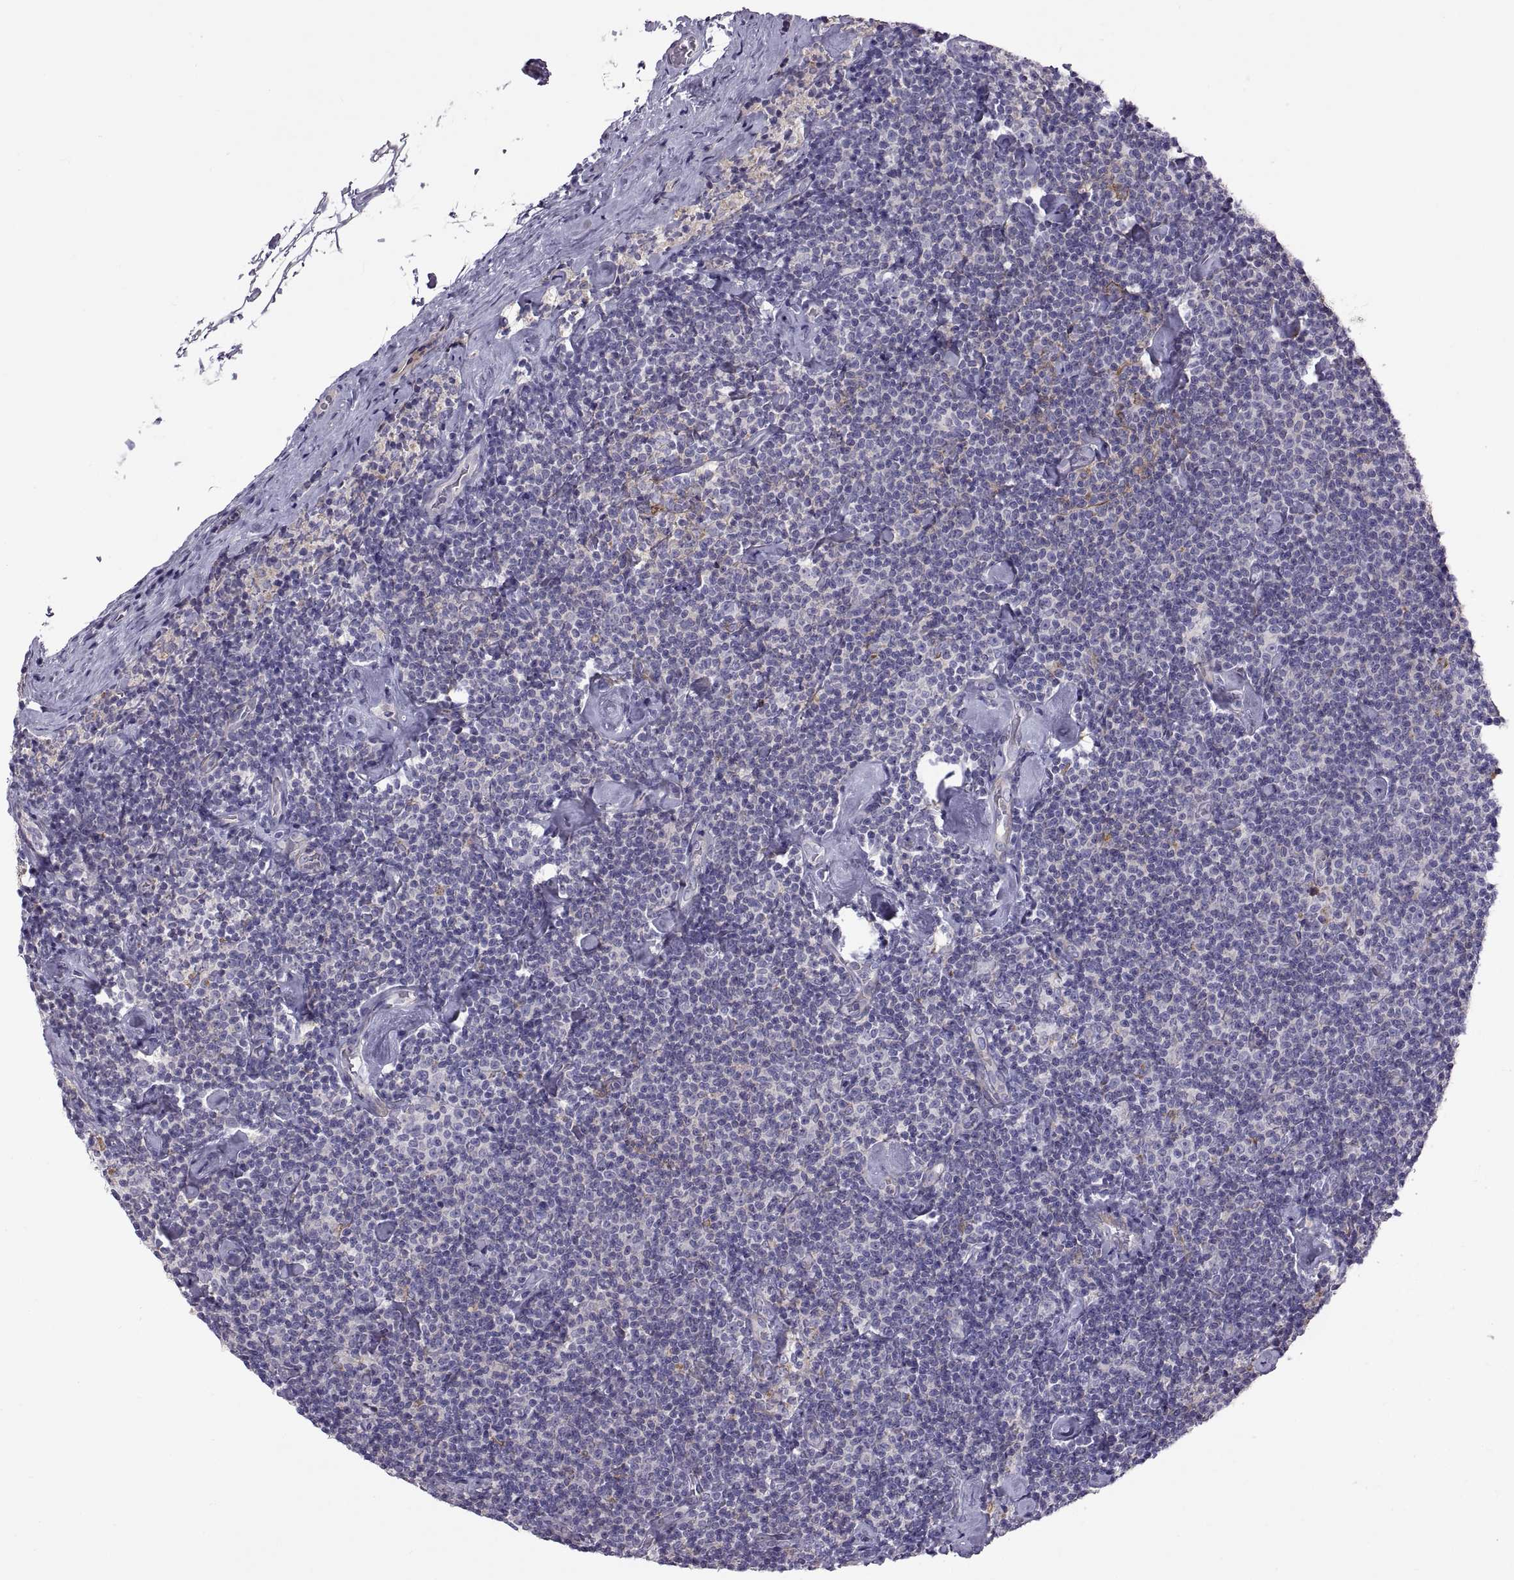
{"staining": {"intensity": "negative", "quantity": "none", "location": "none"}, "tissue": "lymphoma", "cell_type": "Tumor cells", "image_type": "cancer", "snomed": [{"axis": "morphology", "description": "Malignant lymphoma, non-Hodgkin's type, Low grade"}, {"axis": "topography", "description": "Lymph node"}], "caption": "A high-resolution image shows IHC staining of low-grade malignant lymphoma, non-Hodgkin's type, which exhibits no significant expression in tumor cells. (DAB immunohistochemistry, high magnification).", "gene": "ARSL", "patient": {"sex": "male", "age": 81}}